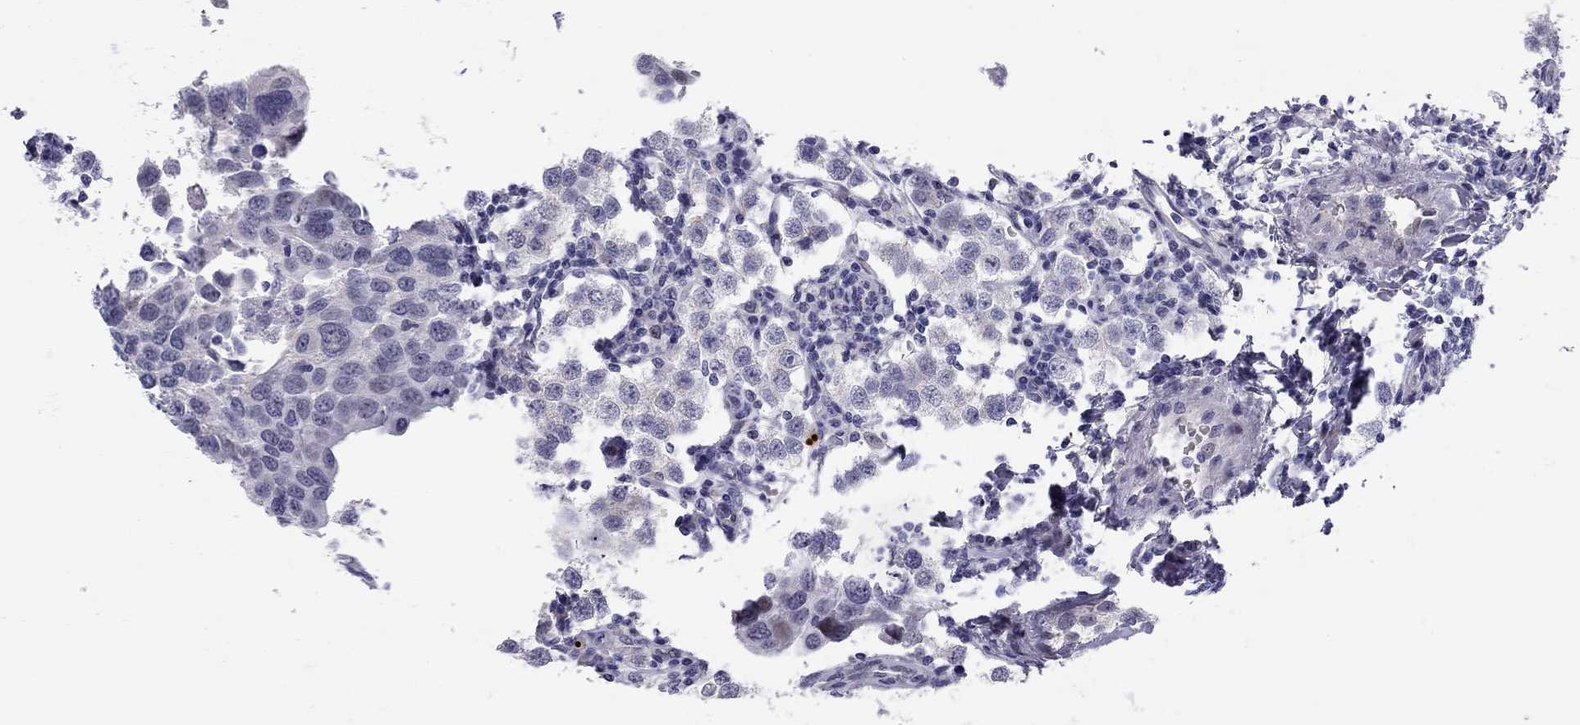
{"staining": {"intensity": "negative", "quantity": "none", "location": "none"}, "tissue": "testis cancer", "cell_type": "Tumor cells", "image_type": "cancer", "snomed": [{"axis": "morphology", "description": "Seminoma, NOS"}, {"axis": "topography", "description": "Testis"}], "caption": "There is no significant positivity in tumor cells of testis cancer.", "gene": "C8orf88", "patient": {"sex": "male", "age": 37}}